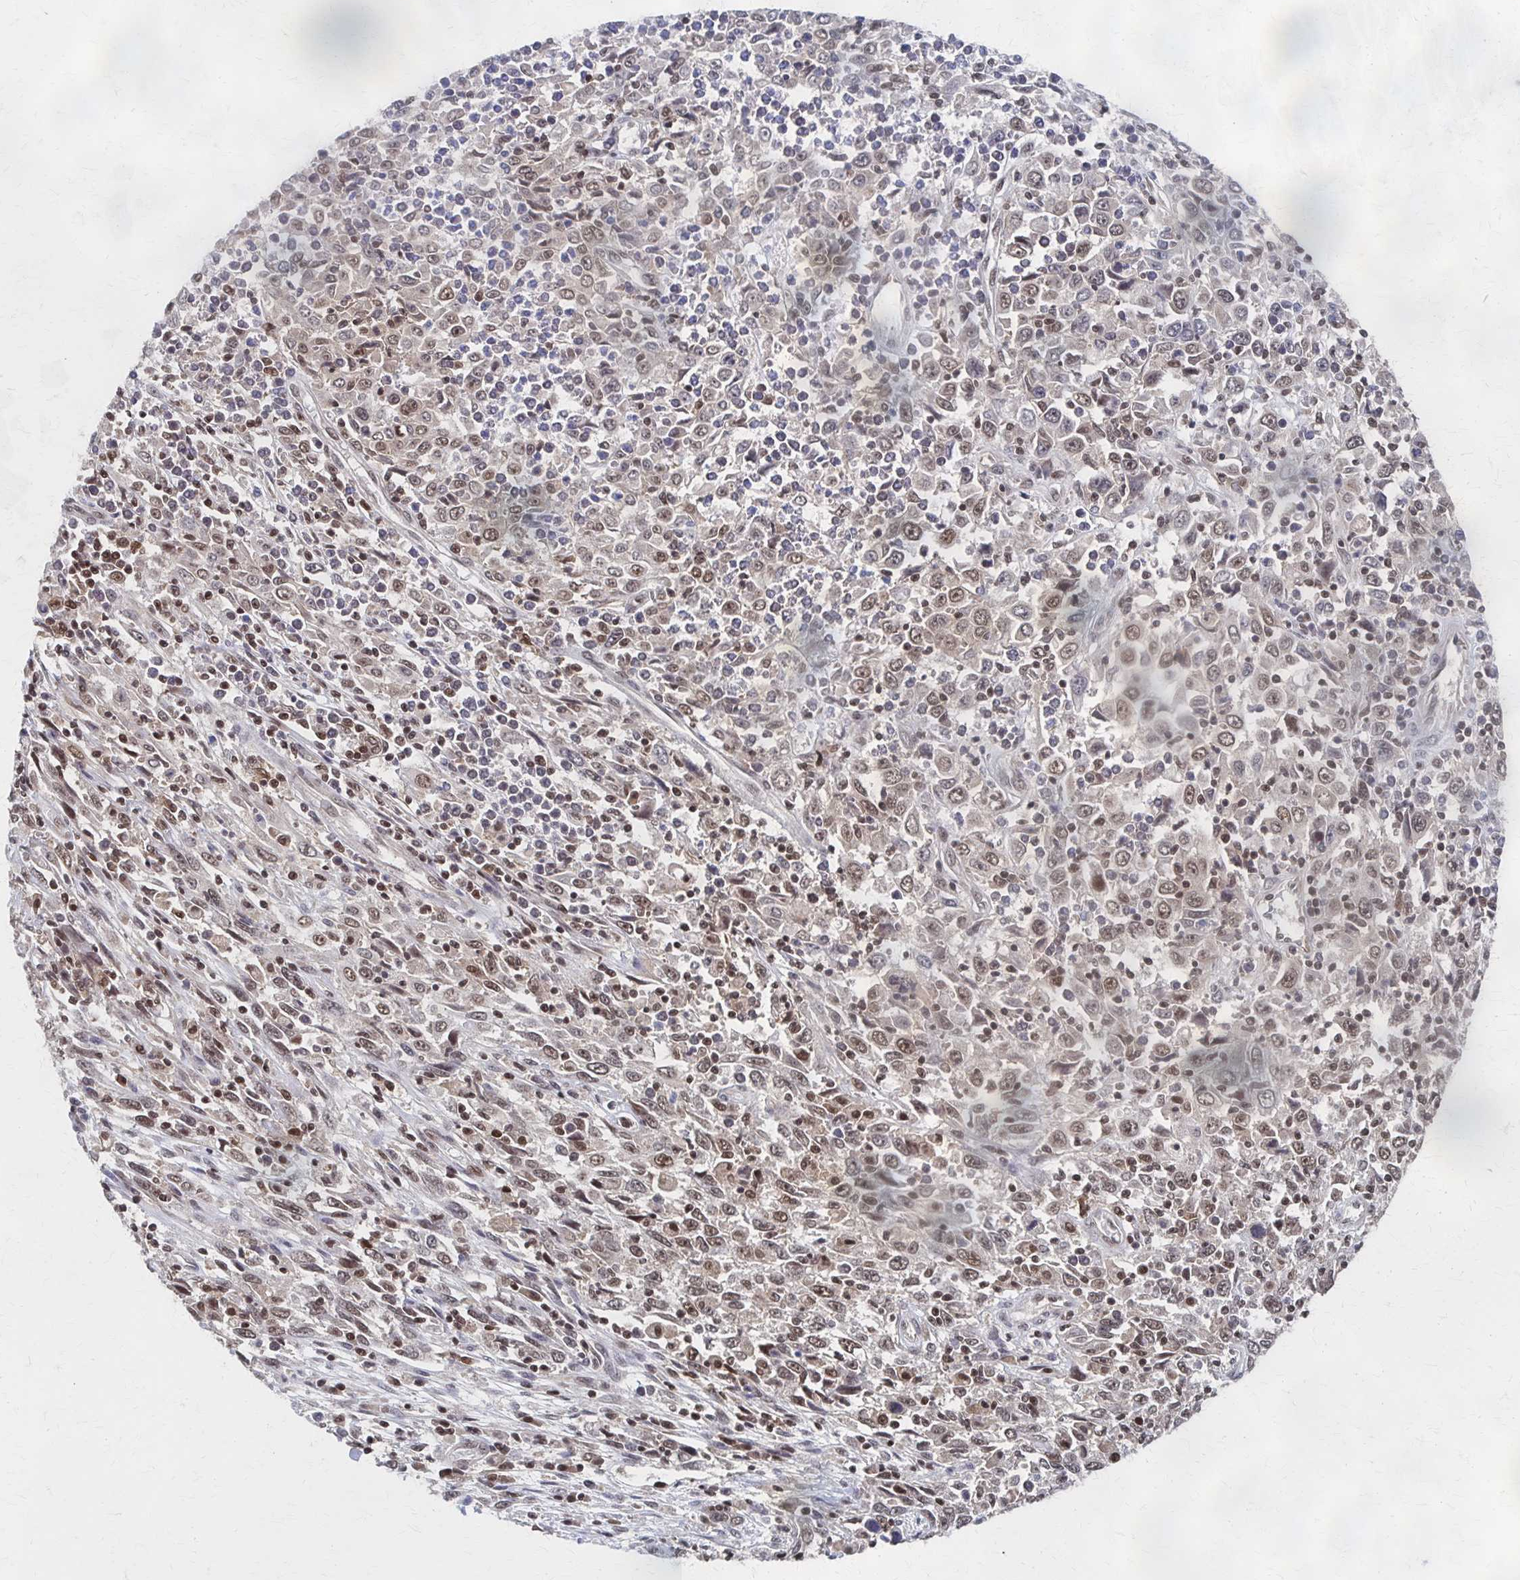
{"staining": {"intensity": "moderate", "quantity": "25%-75%", "location": "nuclear"}, "tissue": "cervical cancer", "cell_type": "Tumor cells", "image_type": "cancer", "snomed": [{"axis": "morphology", "description": "Adenocarcinoma, NOS"}, {"axis": "topography", "description": "Cervix"}], "caption": "Tumor cells show medium levels of moderate nuclear expression in approximately 25%-75% of cells in human adenocarcinoma (cervical).", "gene": "GTF2B", "patient": {"sex": "female", "age": 40}}